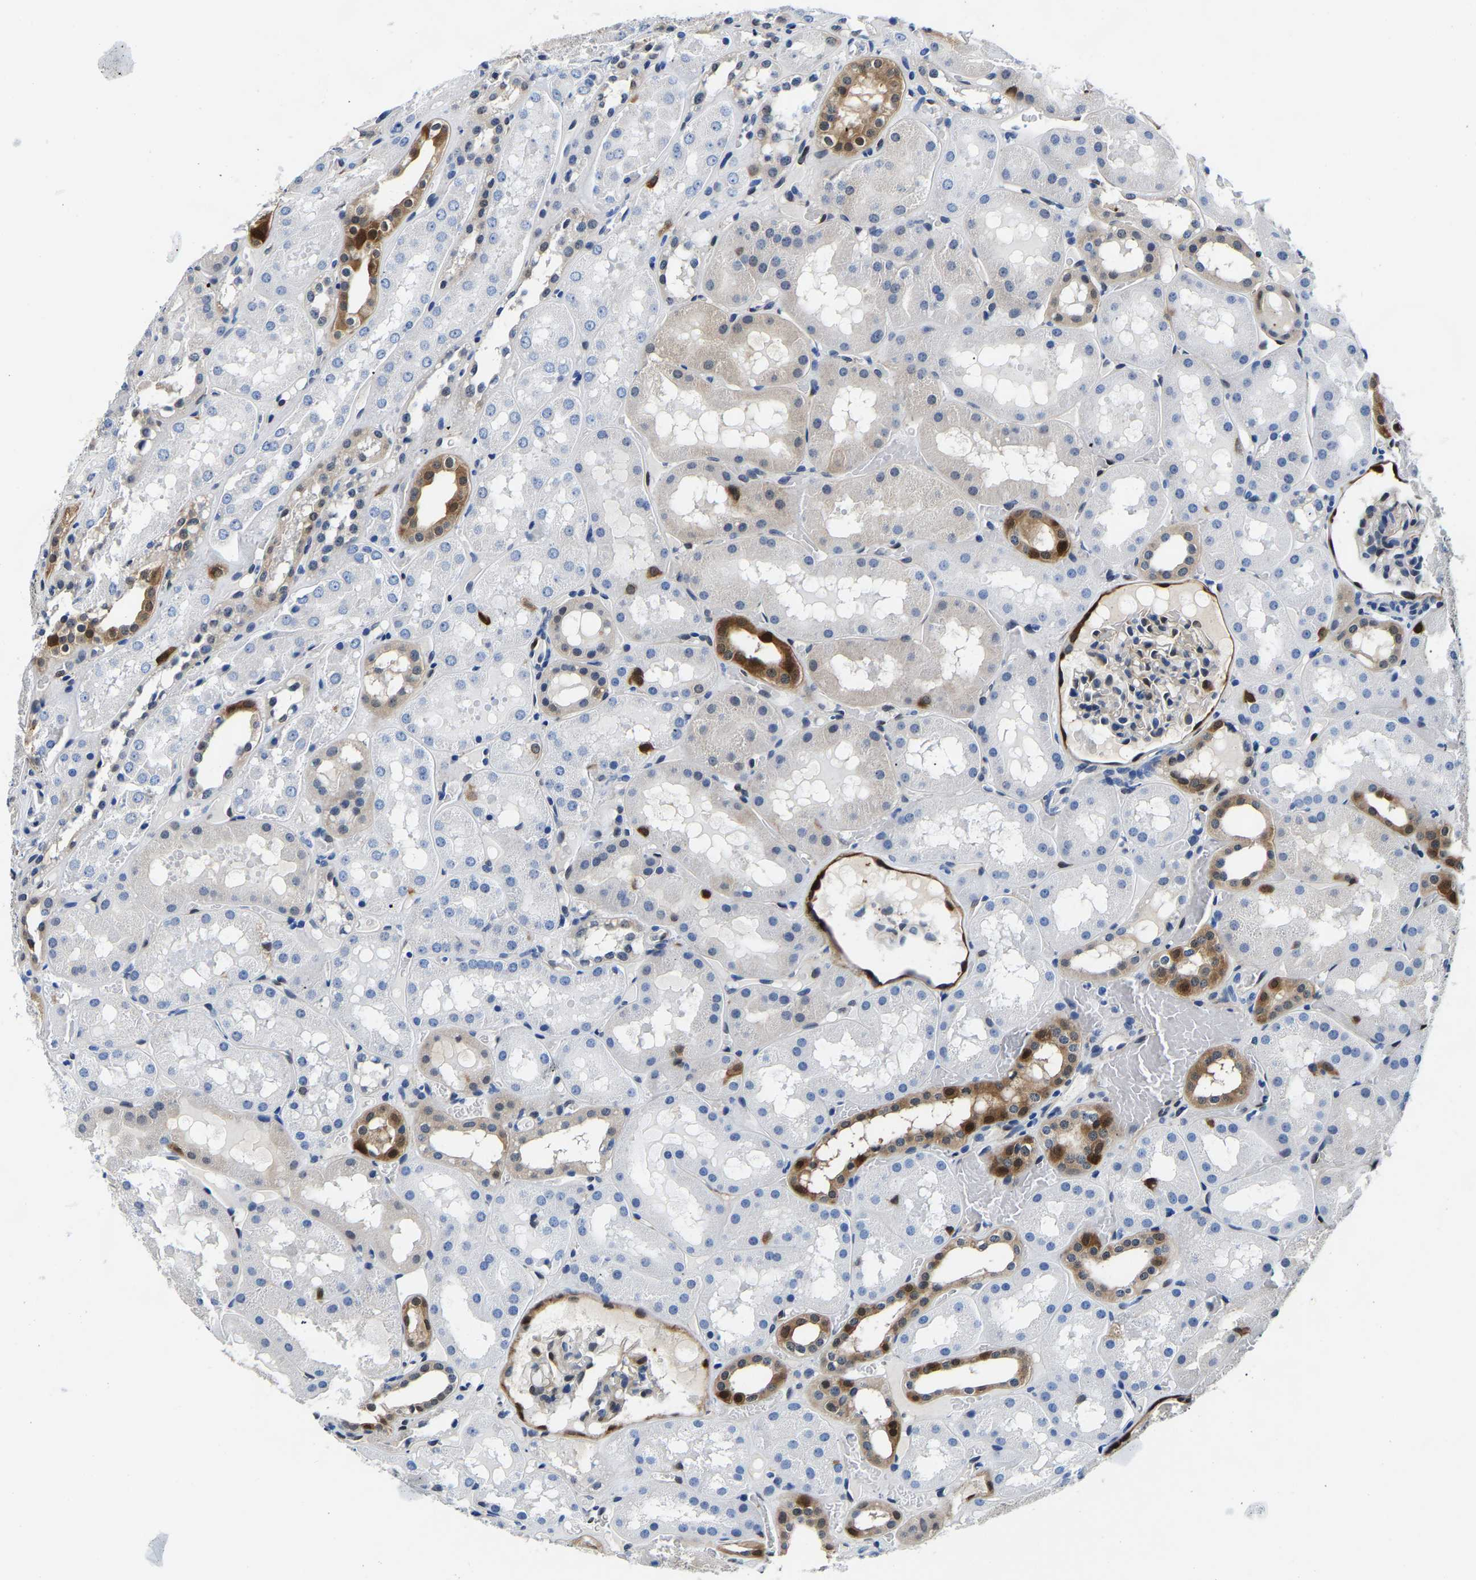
{"staining": {"intensity": "moderate", "quantity": "<25%", "location": "cytoplasmic/membranous"}, "tissue": "kidney", "cell_type": "Cells in glomeruli", "image_type": "normal", "snomed": [{"axis": "morphology", "description": "Normal tissue, NOS"}, {"axis": "topography", "description": "Kidney"}, {"axis": "topography", "description": "Urinary bladder"}], "caption": "Normal kidney exhibits moderate cytoplasmic/membranous positivity in about <25% of cells in glomeruli, visualized by immunohistochemistry. Ihc stains the protein of interest in brown and the nuclei are stained blue.", "gene": "S100A13", "patient": {"sex": "male", "age": 16}}